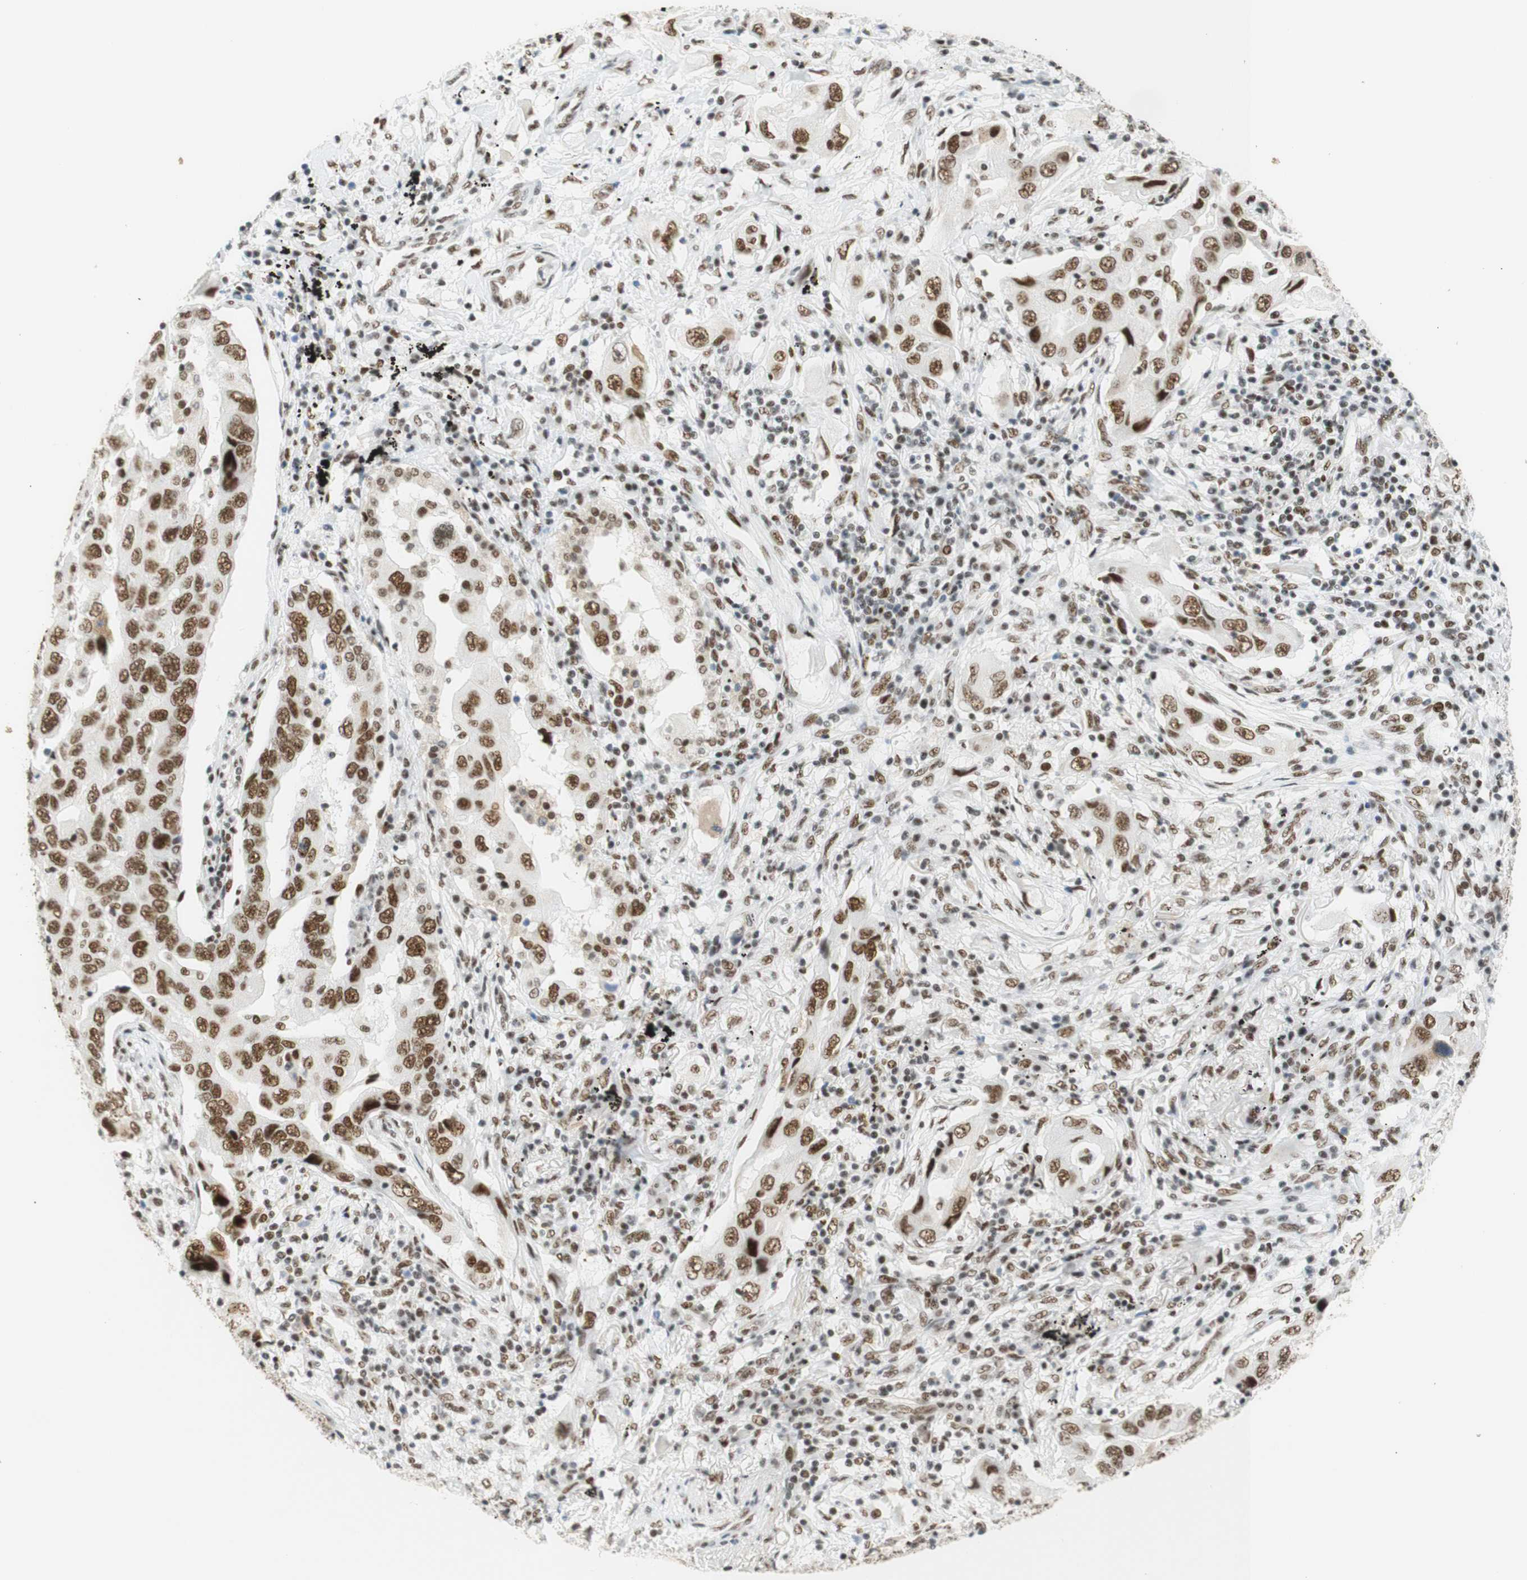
{"staining": {"intensity": "moderate", "quantity": "25%-75%", "location": "nuclear"}, "tissue": "lung cancer", "cell_type": "Tumor cells", "image_type": "cancer", "snomed": [{"axis": "morphology", "description": "Adenocarcinoma, NOS"}, {"axis": "topography", "description": "Lung"}], "caption": "High-magnification brightfield microscopy of lung cancer stained with DAB (brown) and counterstained with hematoxylin (blue). tumor cells exhibit moderate nuclear staining is identified in approximately25%-75% of cells.", "gene": "RNF20", "patient": {"sex": "female", "age": 65}}